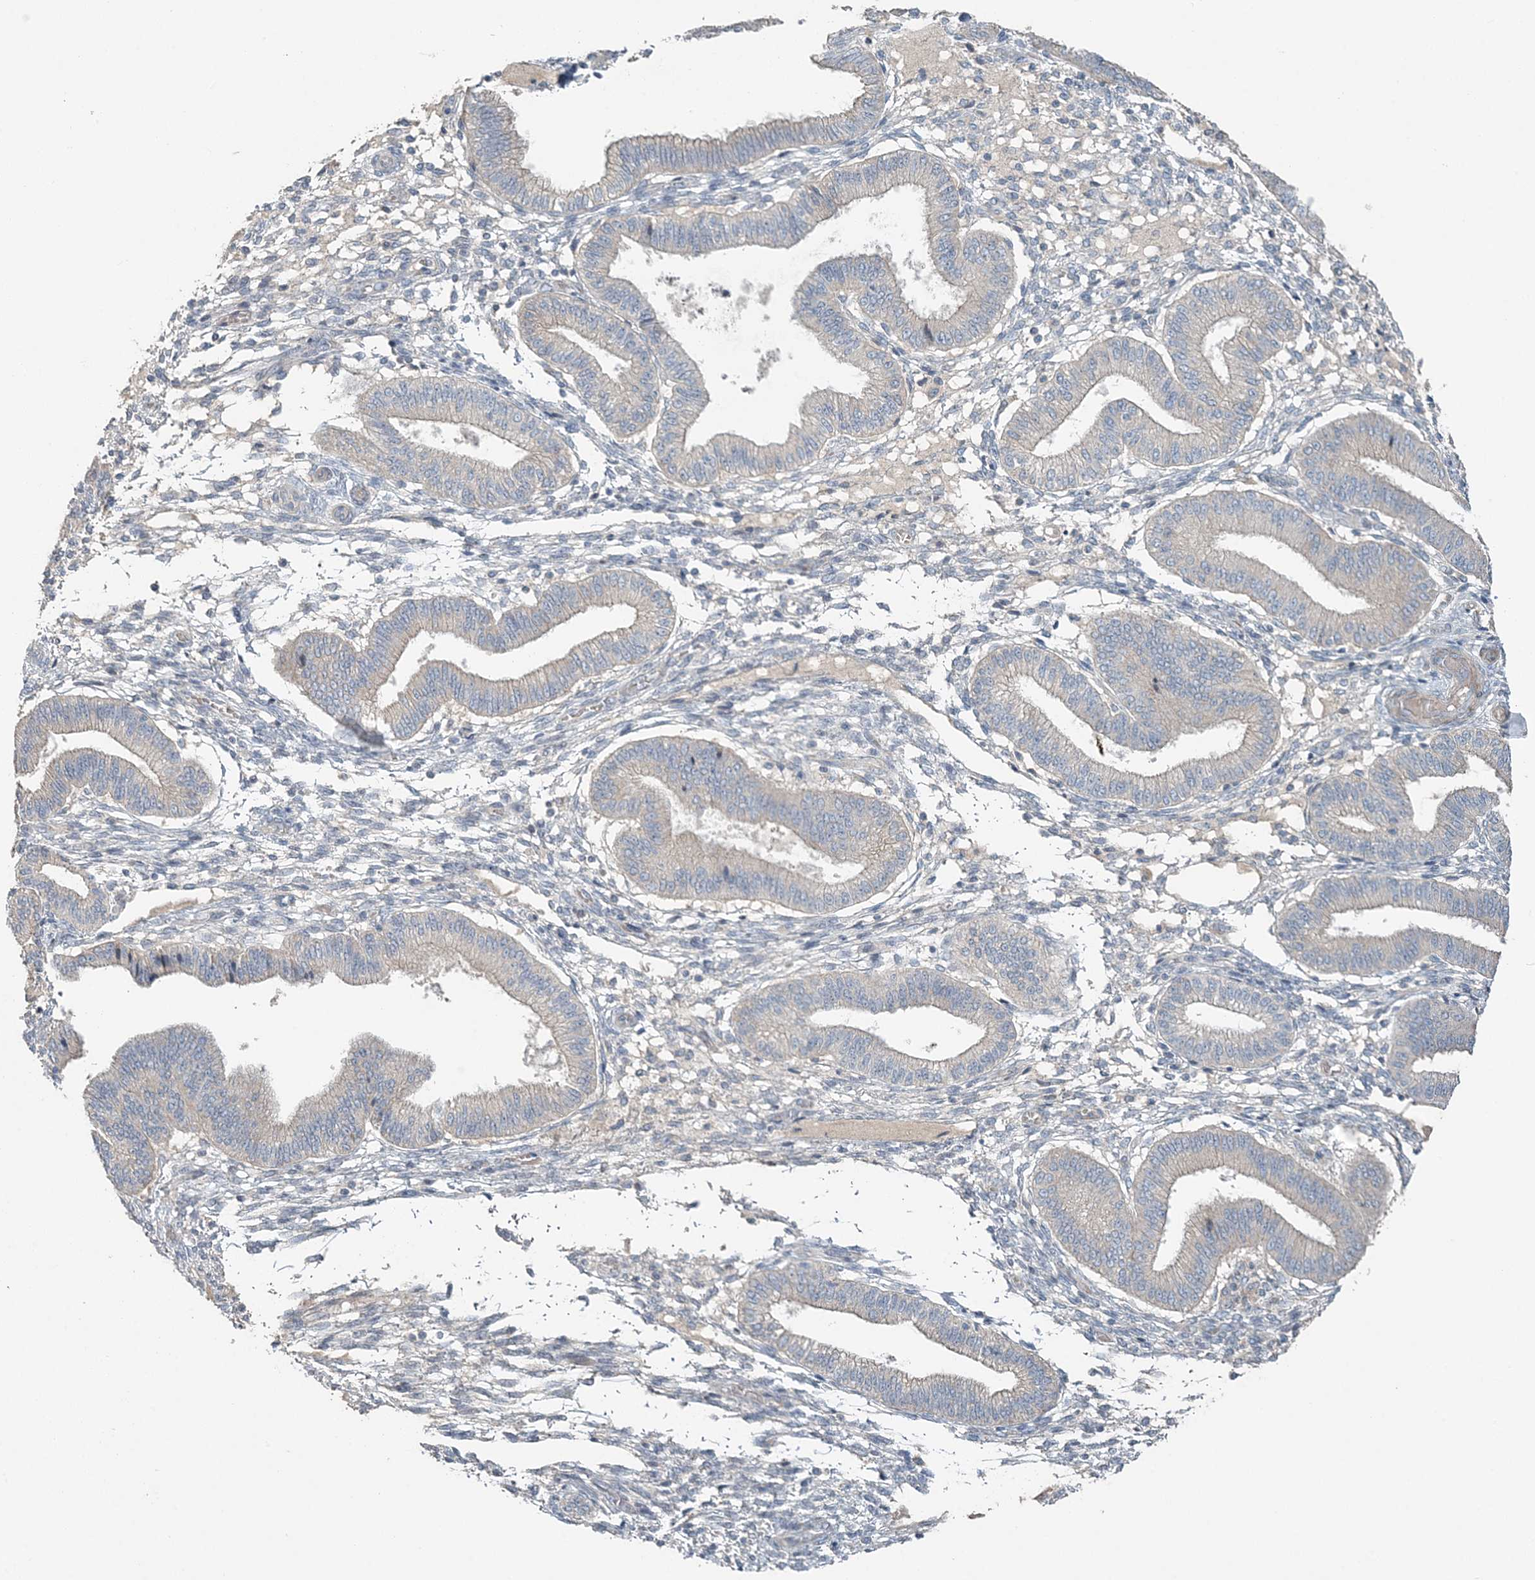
{"staining": {"intensity": "negative", "quantity": "none", "location": "none"}, "tissue": "endometrium", "cell_type": "Cells in endometrial stroma", "image_type": "normal", "snomed": [{"axis": "morphology", "description": "Normal tissue, NOS"}, {"axis": "topography", "description": "Endometrium"}], "caption": "Human endometrium stained for a protein using immunohistochemistry (IHC) shows no positivity in cells in endometrial stroma.", "gene": "SLC4A10", "patient": {"sex": "female", "age": 39}}